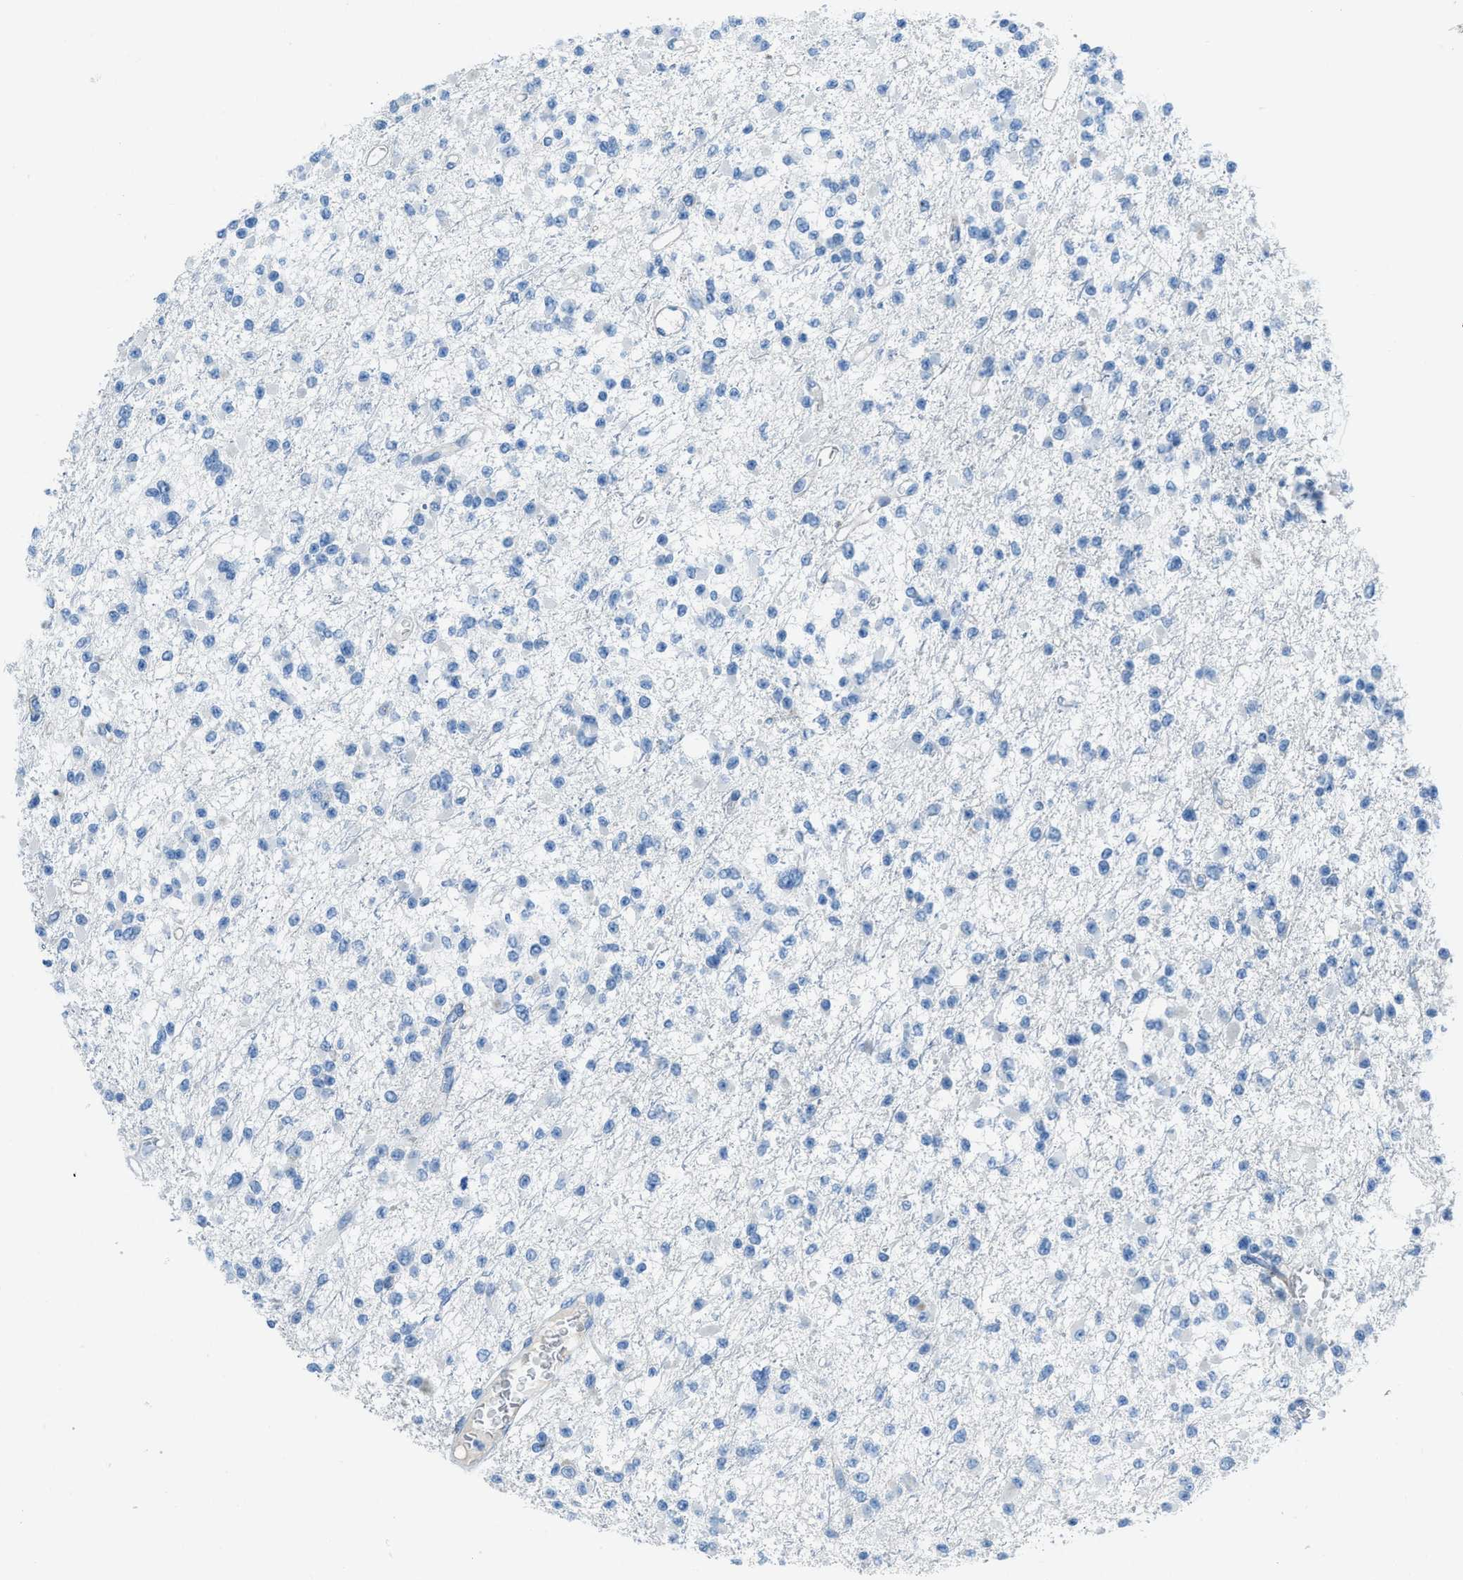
{"staining": {"intensity": "negative", "quantity": "none", "location": "none"}, "tissue": "glioma", "cell_type": "Tumor cells", "image_type": "cancer", "snomed": [{"axis": "morphology", "description": "Glioma, malignant, Low grade"}, {"axis": "topography", "description": "Brain"}], "caption": "Micrograph shows no significant protein expression in tumor cells of glioma.", "gene": "ACAN", "patient": {"sex": "female", "age": 22}}